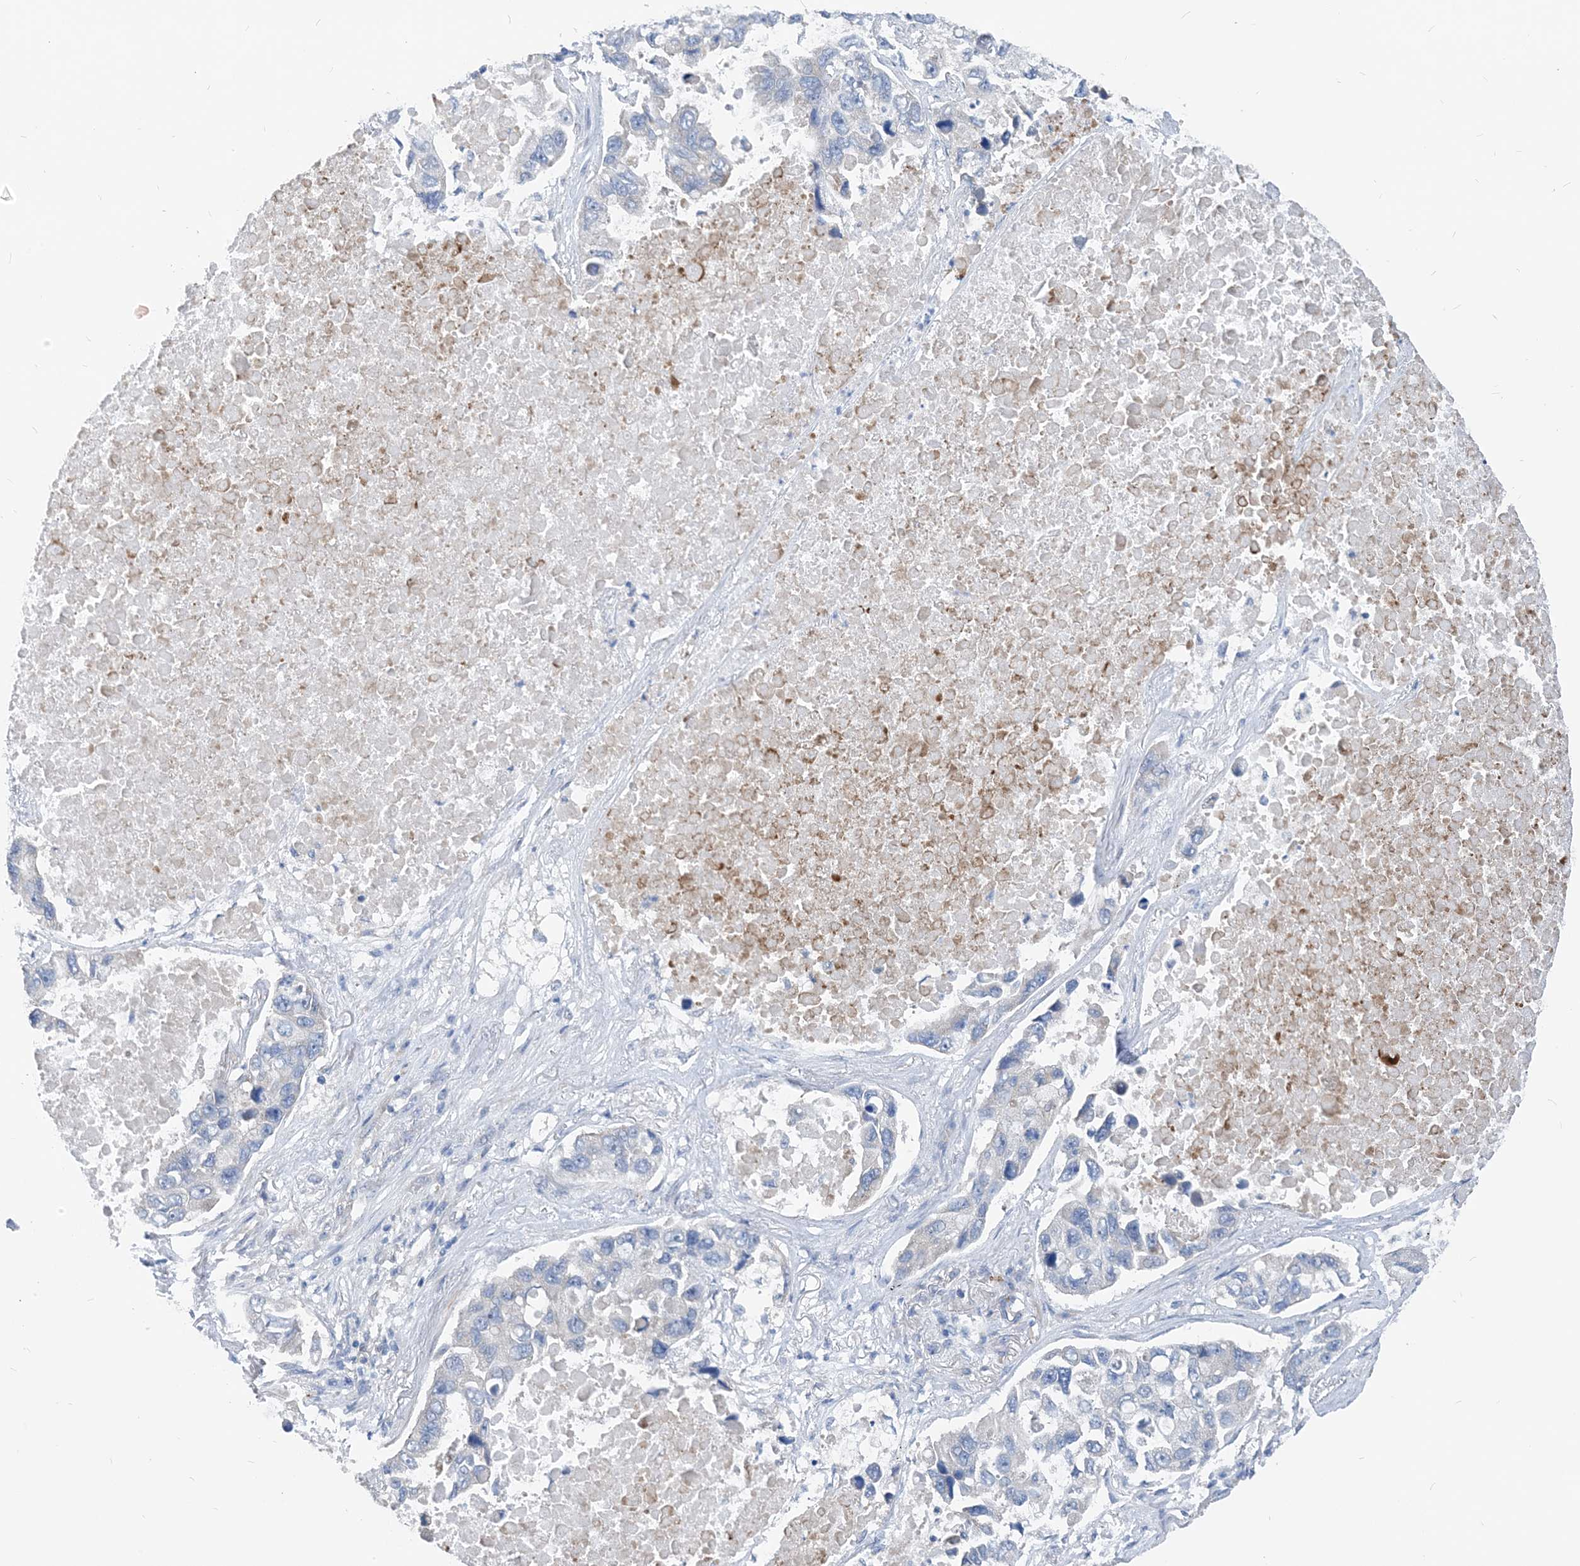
{"staining": {"intensity": "negative", "quantity": "none", "location": "none"}, "tissue": "lung cancer", "cell_type": "Tumor cells", "image_type": "cancer", "snomed": [{"axis": "morphology", "description": "Adenocarcinoma, NOS"}, {"axis": "topography", "description": "Lung"}], "caption": "High magnification brightfield microscopy of lung cancer stained with DAB (3,3'-diaminobenzidine) (brown) and counterstained with hematoxylin (blue): tumor cells show no significant expression. (Stains: DAB (3,3'-diaminobenzidine) immunohistochemistry (IHC) with hematoxylin counter stain, Microscopy: brightfield microscopy at high magnification).", "gene": "PLEKHA3", "patient": {"sex": "male", "age": 64}}